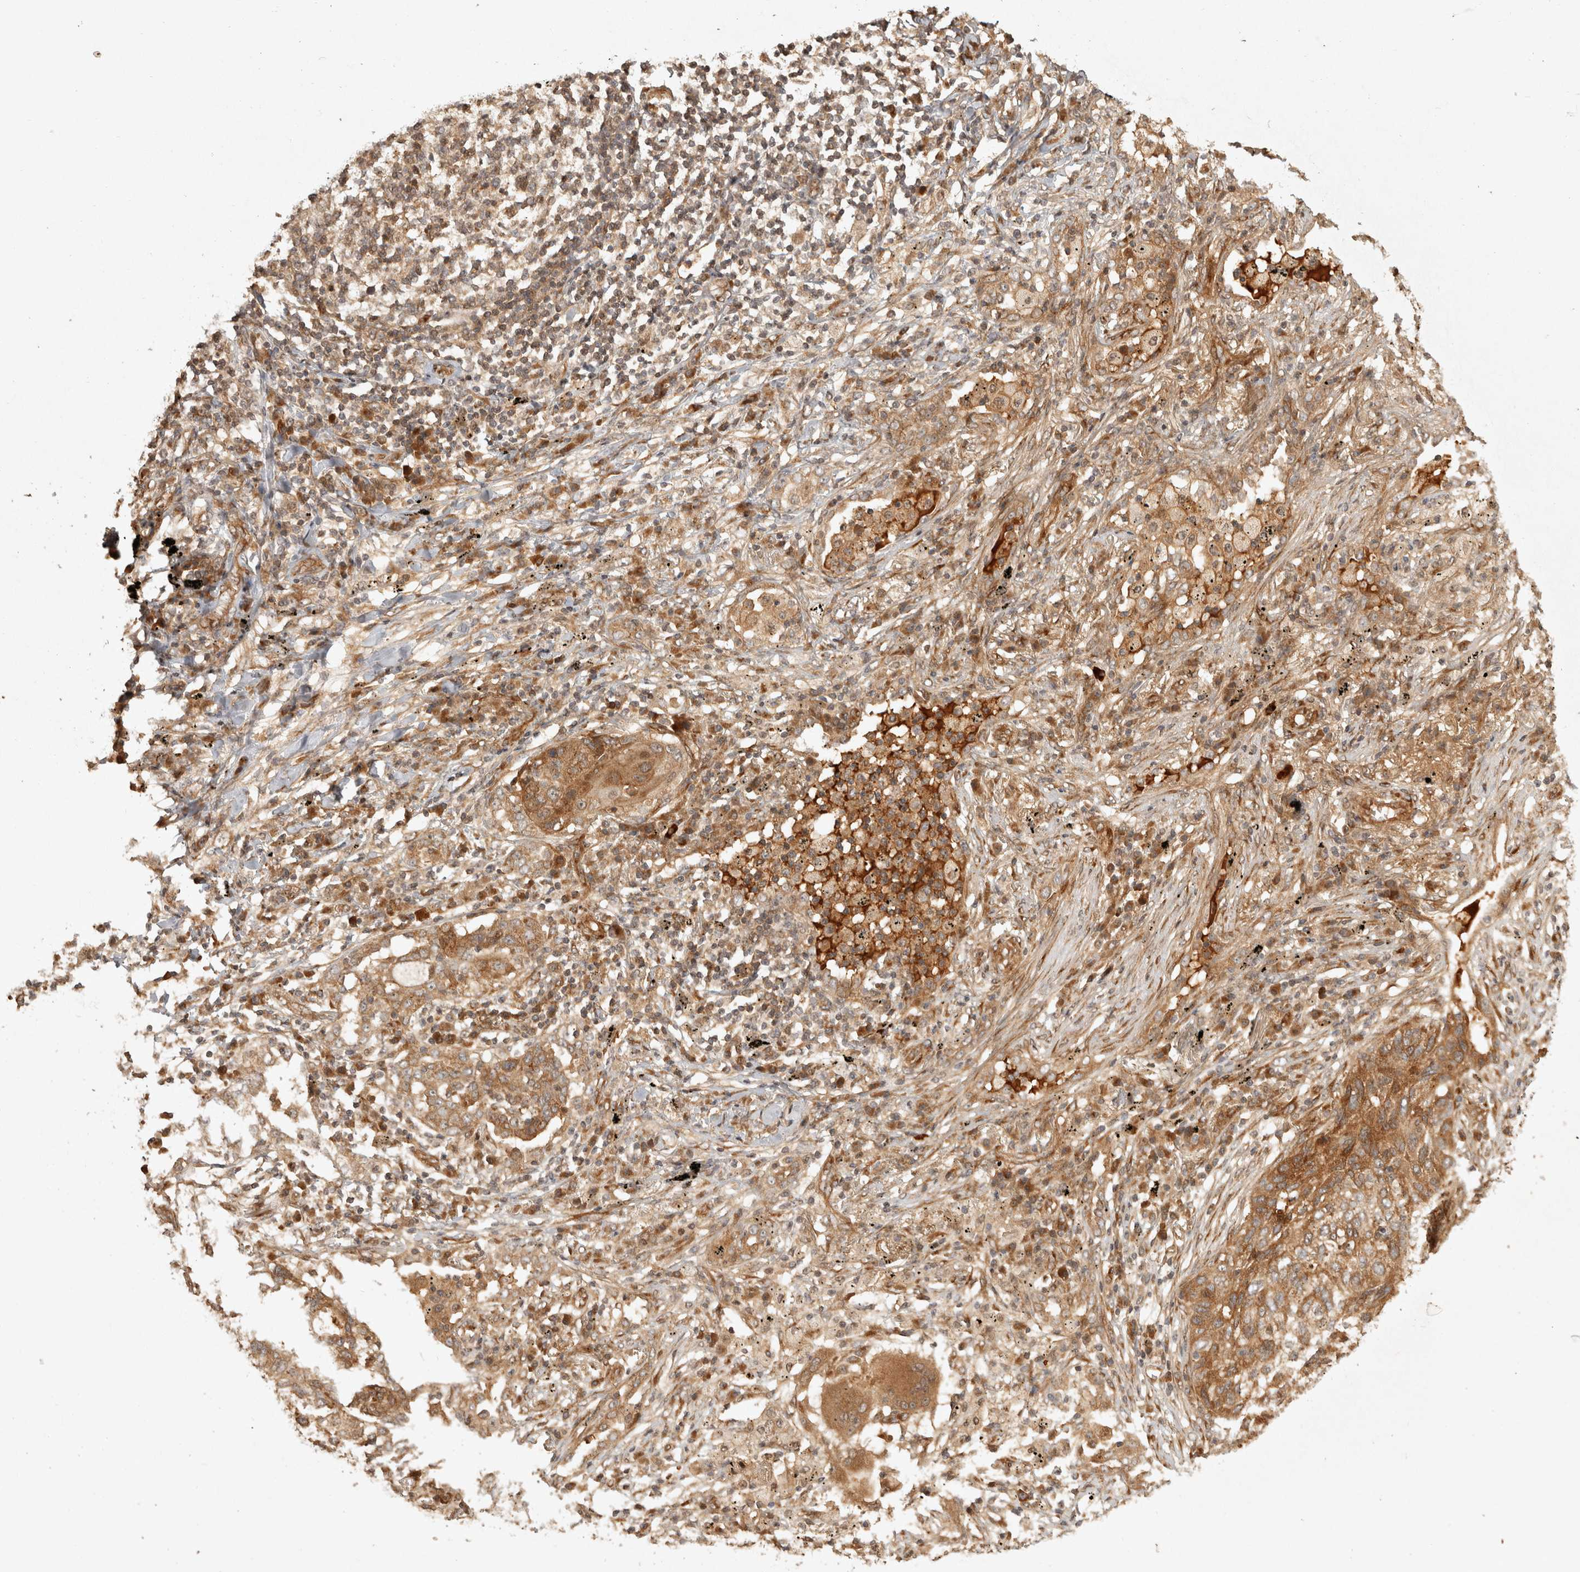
{"staining": {"intensity": "moderate", "quantity": ">75%", "location": "cytoplasmic/membranous"}, "tissue": "lung cancer", "cell_type": "Tumor cells", "image_type": "cancer", "snomed": [{"axis": "morphology", "description": "Squamous cell carcinoma, NOS"}, {"axis": "topography", "description": "Lung"}], "caption": "High-power microscopy captured an immunohistochemistry photomicrograph of squamous cell carcinoma (lung), revealing moderate cytoplasmic/membranous staining in approximately >75% of tumor cells.", "gene": "CAMSAP2", "patient": {"sex": "female", "age": 63}}